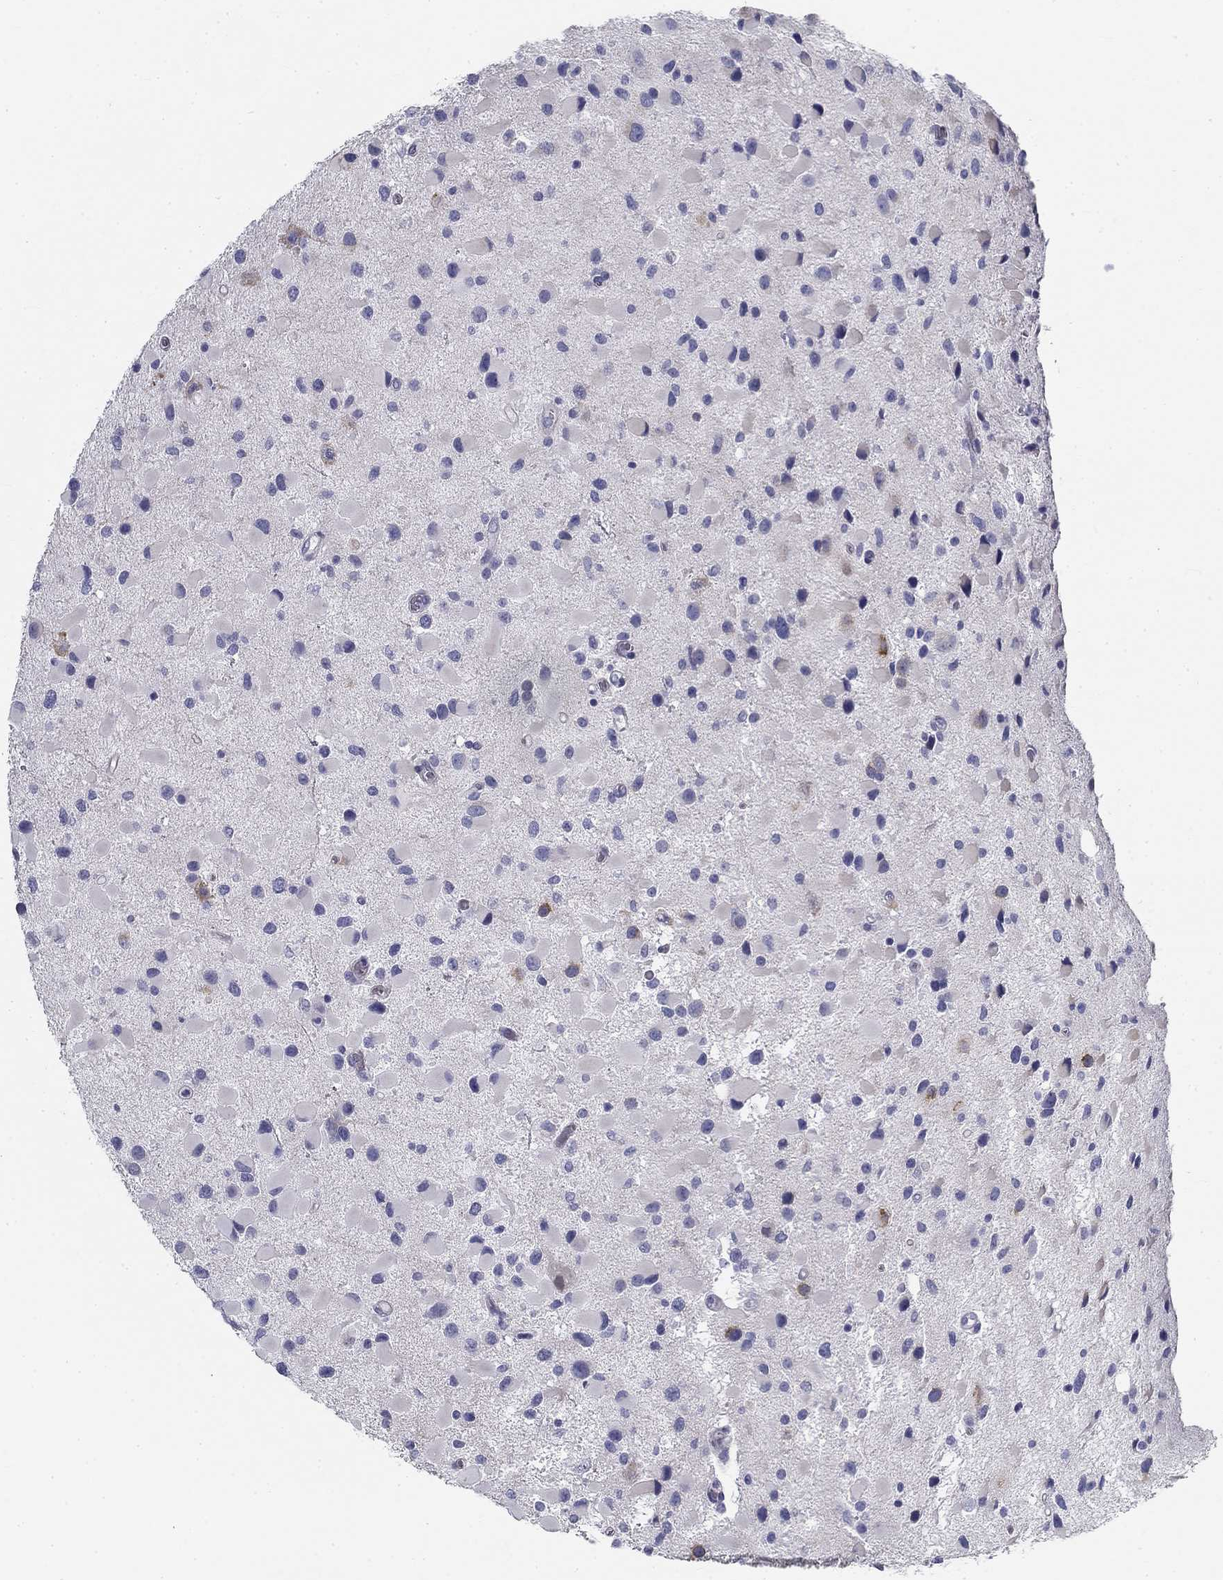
{"staining": {"intensity": "negative", "quantity": "none", "location": "none"}, "tissue": "glioma", "cell_type": "Tumor cells", "image_type": "cancer", "snomed": [{"axis": "morphology", "description": "Glioma, malignant, Low grade"}, {"axis": "topography", "description": "Brain"}], "caption": "Immunohistochemistry photomicrograph of neoplastic tissue: malignant glioma (low-grade) stained with DAB demonstrates no significant protein positivity in tumor cells.", "gene": "GALNTL5", "patient": {"sex": "female", "age": 32}}